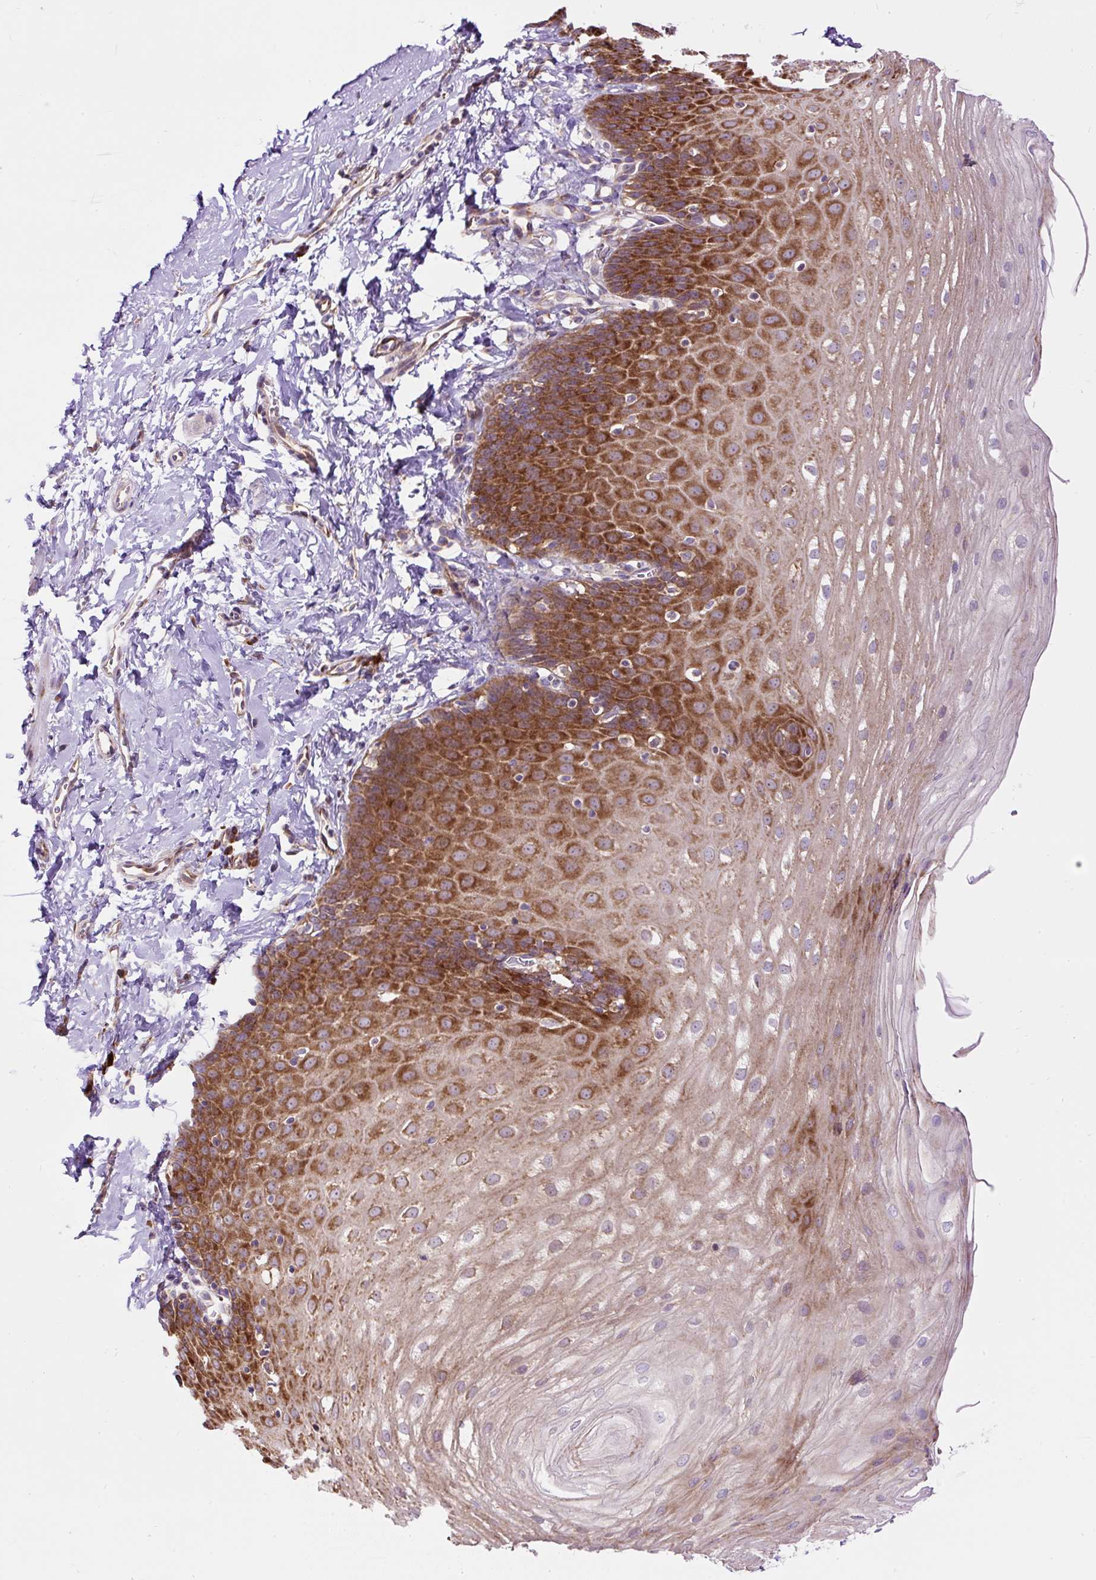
{"staining": {"intensity": "strong", "quantity": "25%-75%", "location": "cytoplasmic/membranous"}, "tissue": "esophagus", "cell_type": "Squamous epithelial cells", "image_type": "normal", "snomed": [{"axis": "morphology", "description": "Normal tissue, NOS"}, {"axis": "topography", "description": "Esophagus"}], "caption": "Protein positivity by immunohistochemistry (IHC) shows strong cytoplasmic/membranous expression in about 25%-75% of squamous epithelial cells in unremarkable esophagus. Immunohistochemistry (ihc) stains the protein in brown and the nuclei are stained blue.", "gene": "RPS5", "patient": {"sex": "male", "age": 70}}